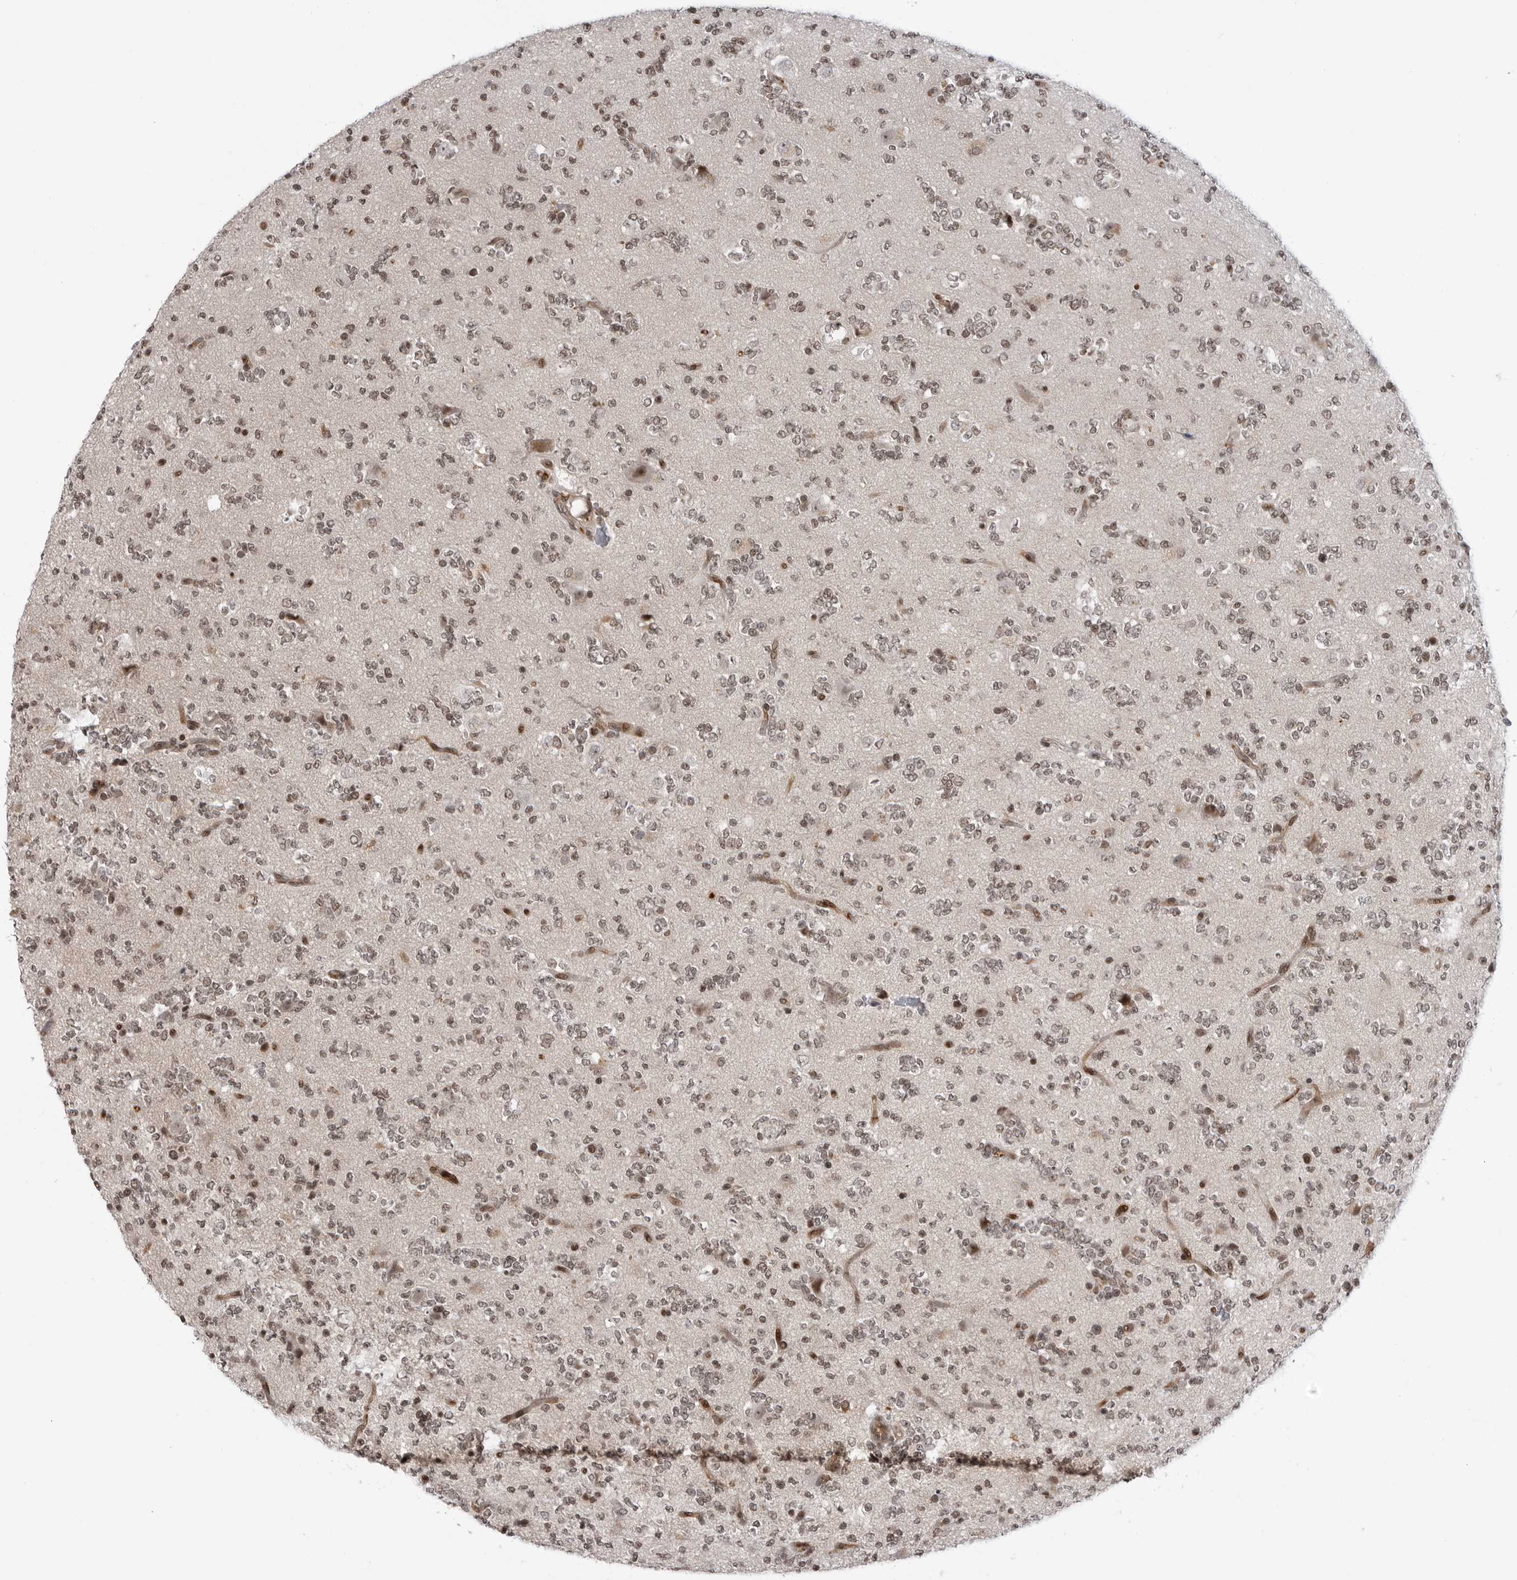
{"staining": {"intensity": "moderate", "quantity": ">75%", "location": "nuclear"}, "tissue": "glioma", "cell_type": "Tumor cells", "image_type": "cancer", "snomed": [{"axis": "morphology", "description": "Glioma, malignant, High grade"}, {"axis": "topography", "description": "Brain"}], "caption": "DAB (3,3'-diaminobenzidine) immunohistochemical staining of malignant glioma (high-grade) shows moderate nuclear protein positivity in about >75% of tumor cells.", "gene": "TRIM66", "patient": {"sex": "female", "age": 62}}